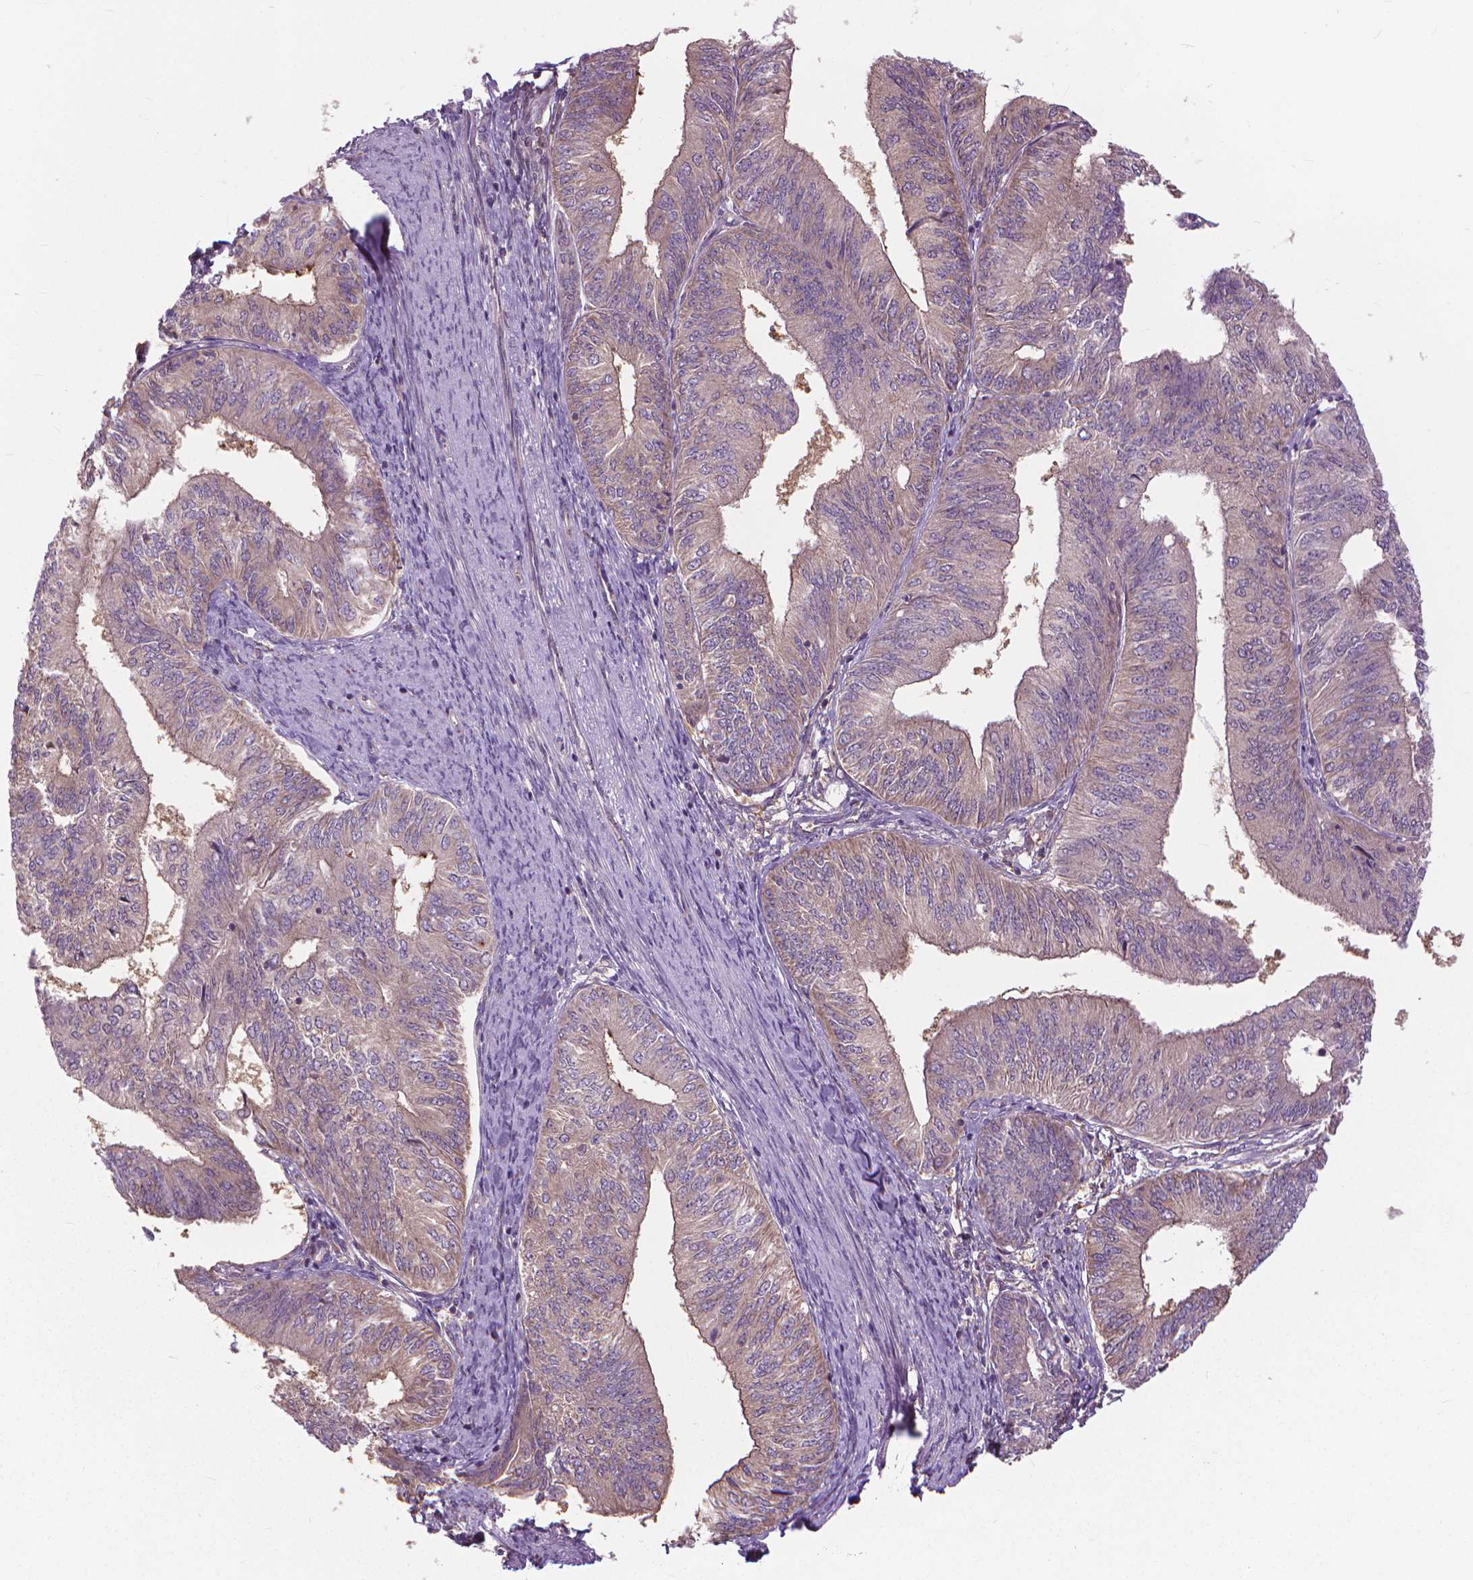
{"staining": {"intensity": "weak", "quantity": "<25%", "location": "cytoplasmic/membranous"}, "tissue": "endometrial cancer", "cell_type": "Tumor cells", "image_type": "cancer", "snomed": [{"axis": "morphology", "description": "Adenocarcinoma, NOS"}, {"axis": "topography", "description": "Endometrium"}], "caption": "Endometrial cancer (adenocarcinoma) was stained to show a protein in brown. There is no significant expression in tumor cells.", "gene": "NUDT1", "patient": {"sex": "female", "age": 58}}